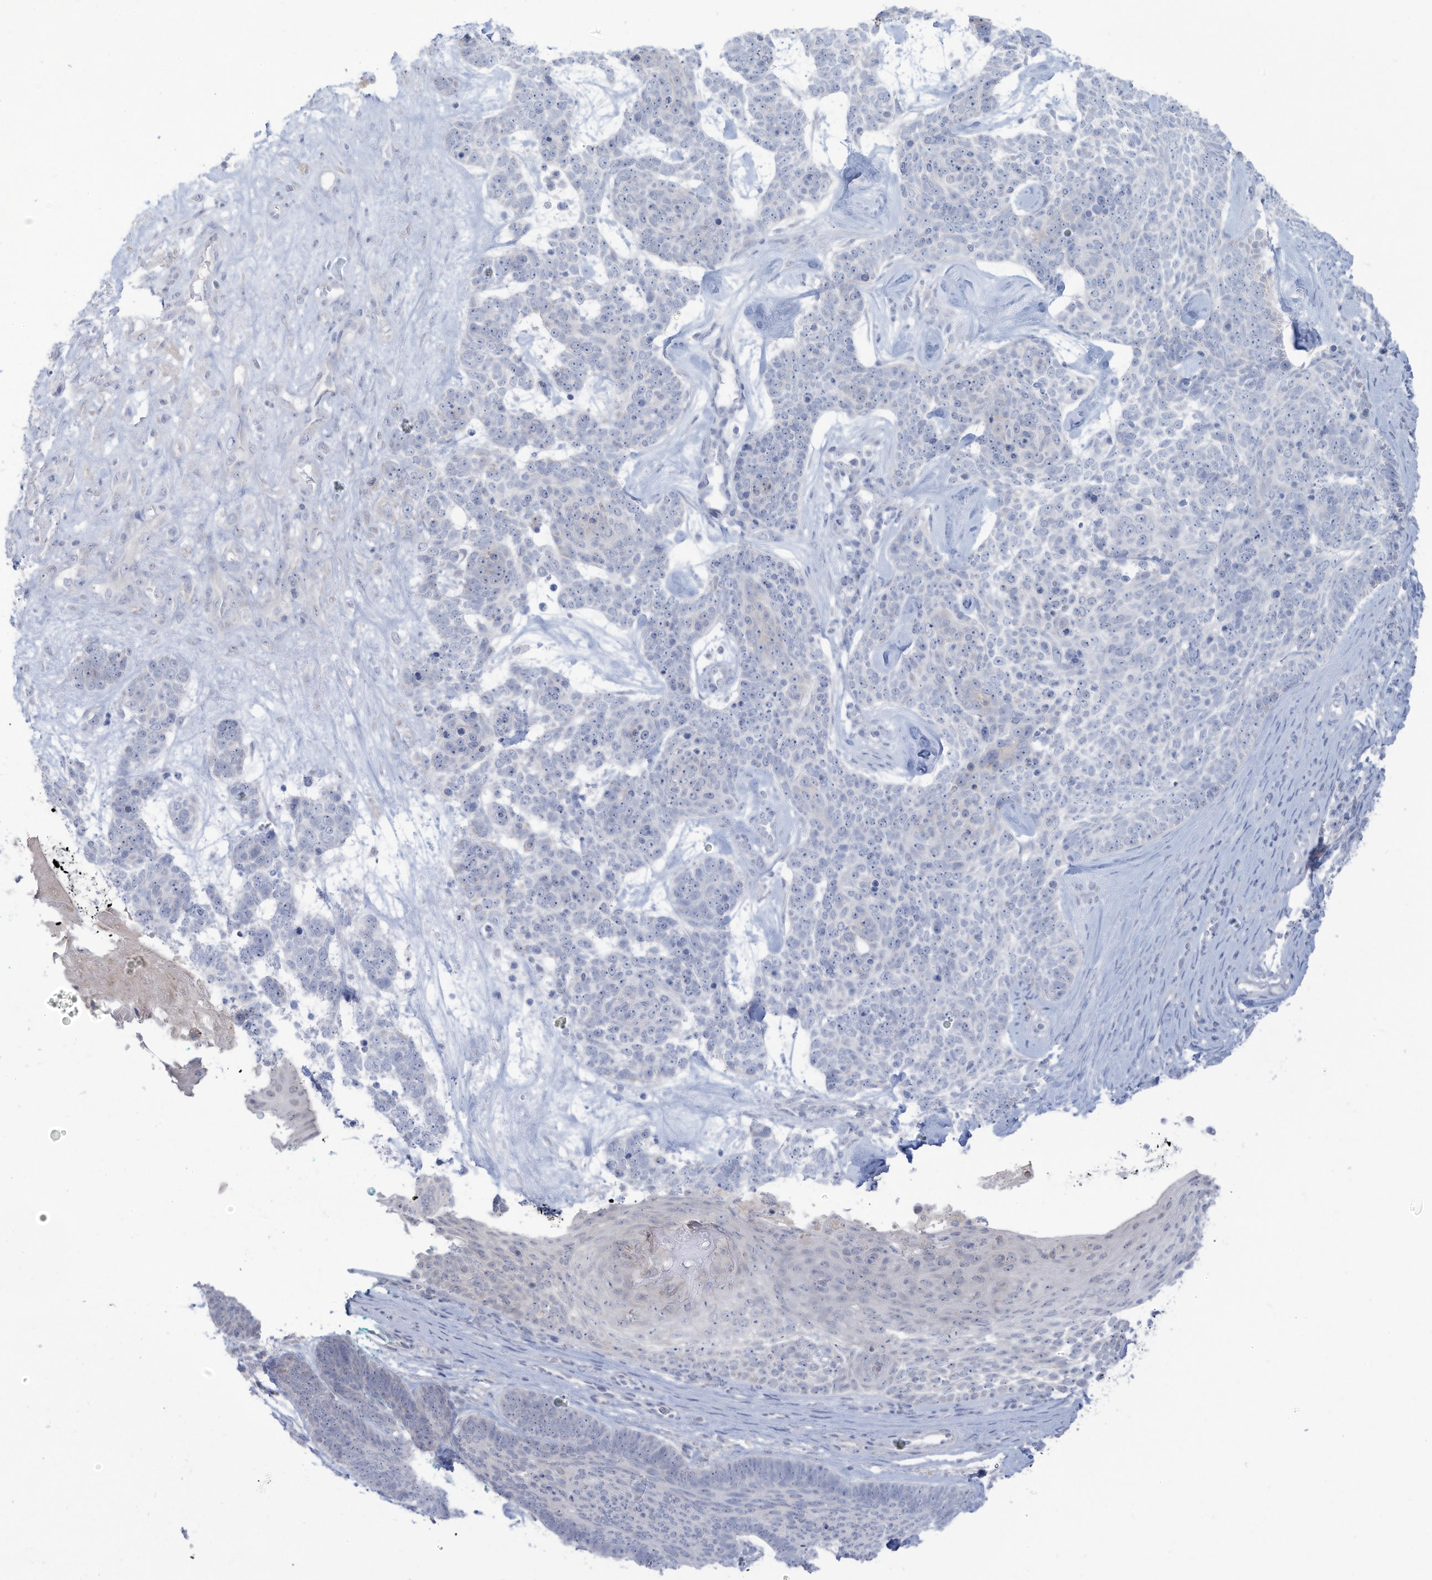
{"staining": {"intensity": "negative", "quantity": "none", "location": "none"}, "tissue": "skin cancer", "cell_type": "Tumor cells", "image_type": "cancer", "snomed": [{"axis": "morphology", "description": "Basal cell carcinoma"}, {"axis": "topography", "description": "Skin"}], "caption": "Immunohistochemical staining of human skin basal cell carcinoma exhibits no significant staining in tumor cells.", "gene": "OGT", "patient": {"sex": "female", "age": 81}}